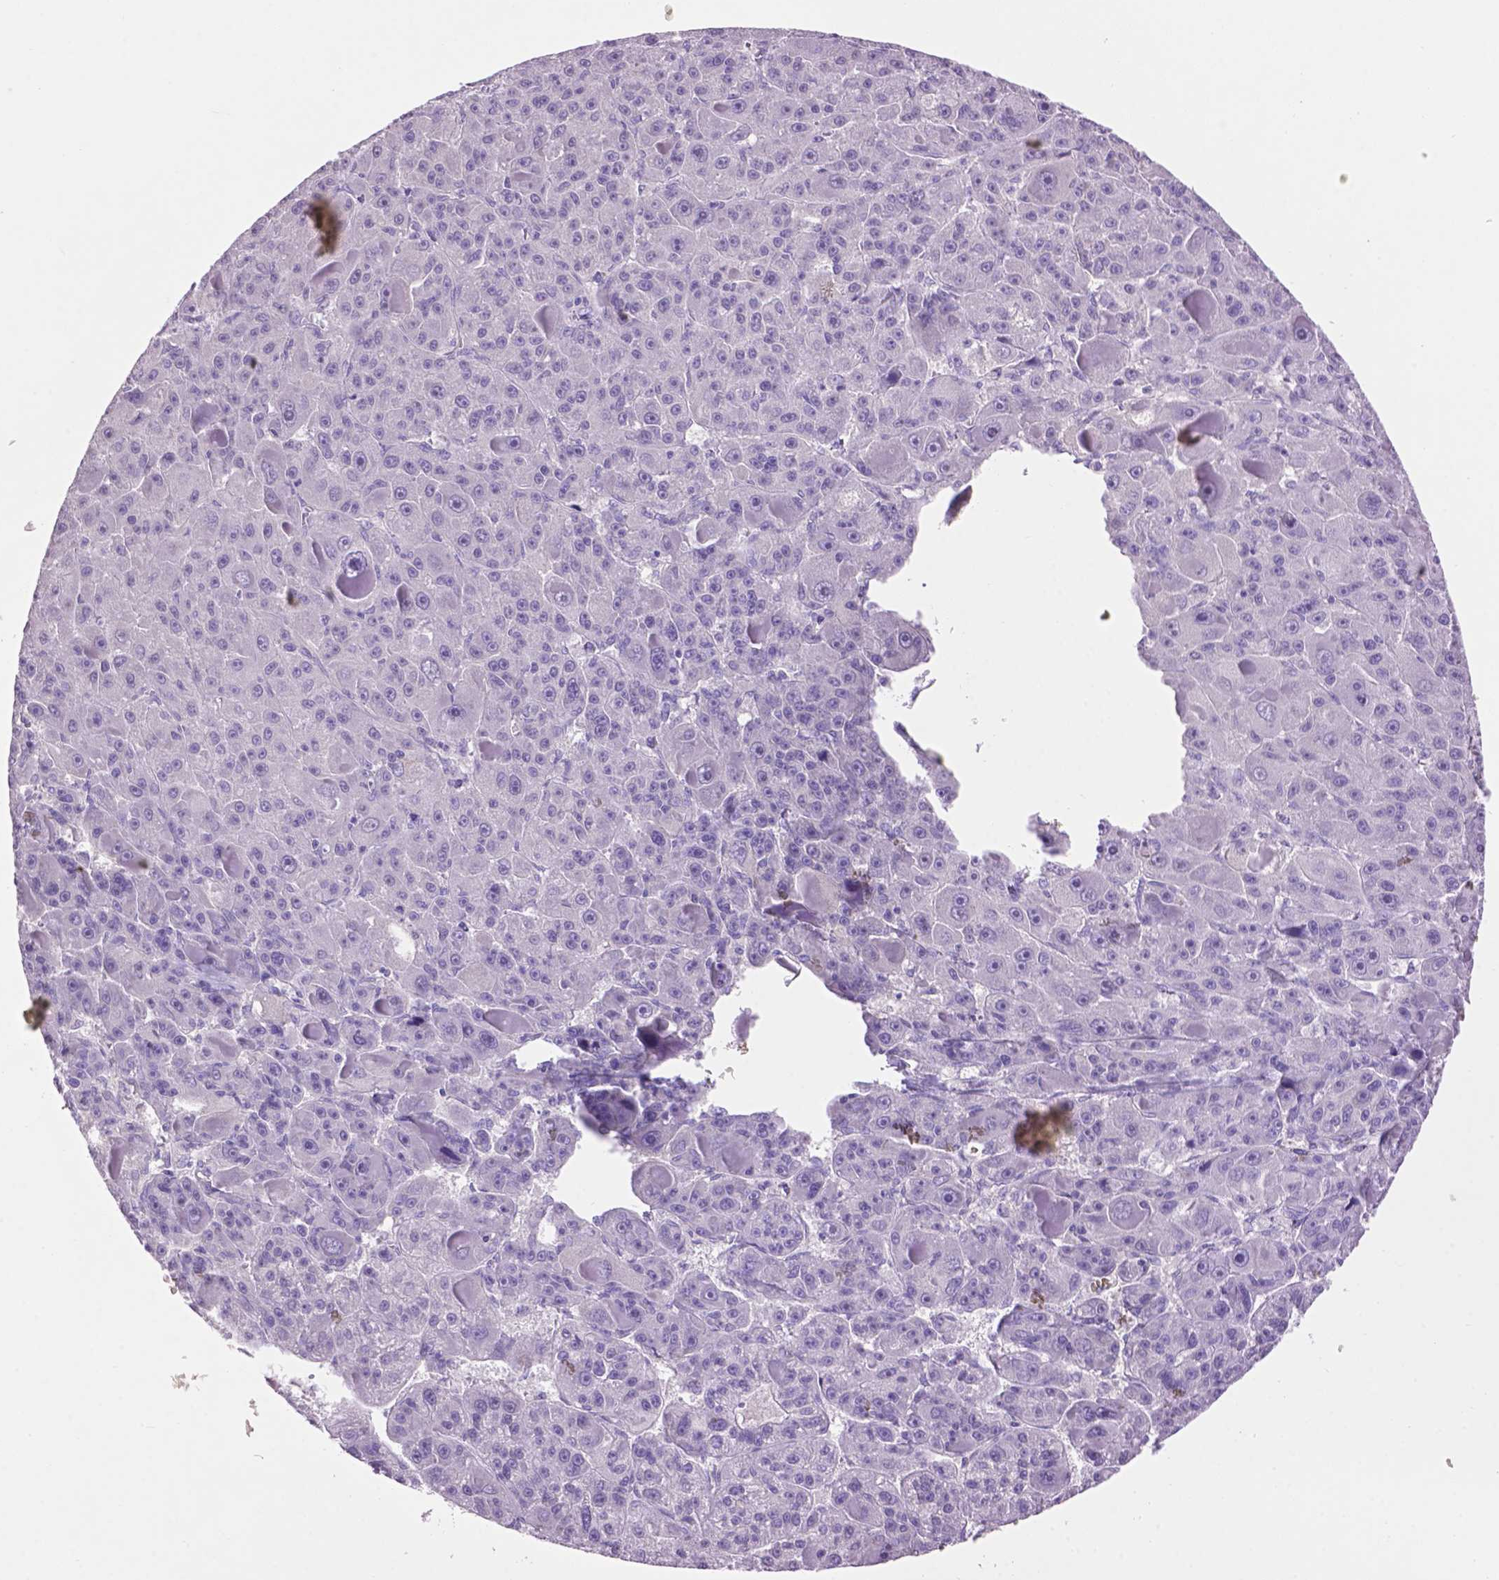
{"staining": {"intensity": "negative", "quantity": "none", "location": "none"}, "tissue": "liver cancer", "cell_type": "Tumor cells", "image_type": "cancer", "snomed": [{"axis": "morphology", "description": "Carcinoma, Hepatocellular, NOS"}, {"axis": "topography", "description": "Liver"}], "caption": "Immunohistochemistry (IHC) histopathology image of human liver hepatocellular carcinoma stained for a protein (brown), which displays no expression in tumor cells.", "gene": "CRYBA4", "patient": {"sex": "male", "age": 76}}